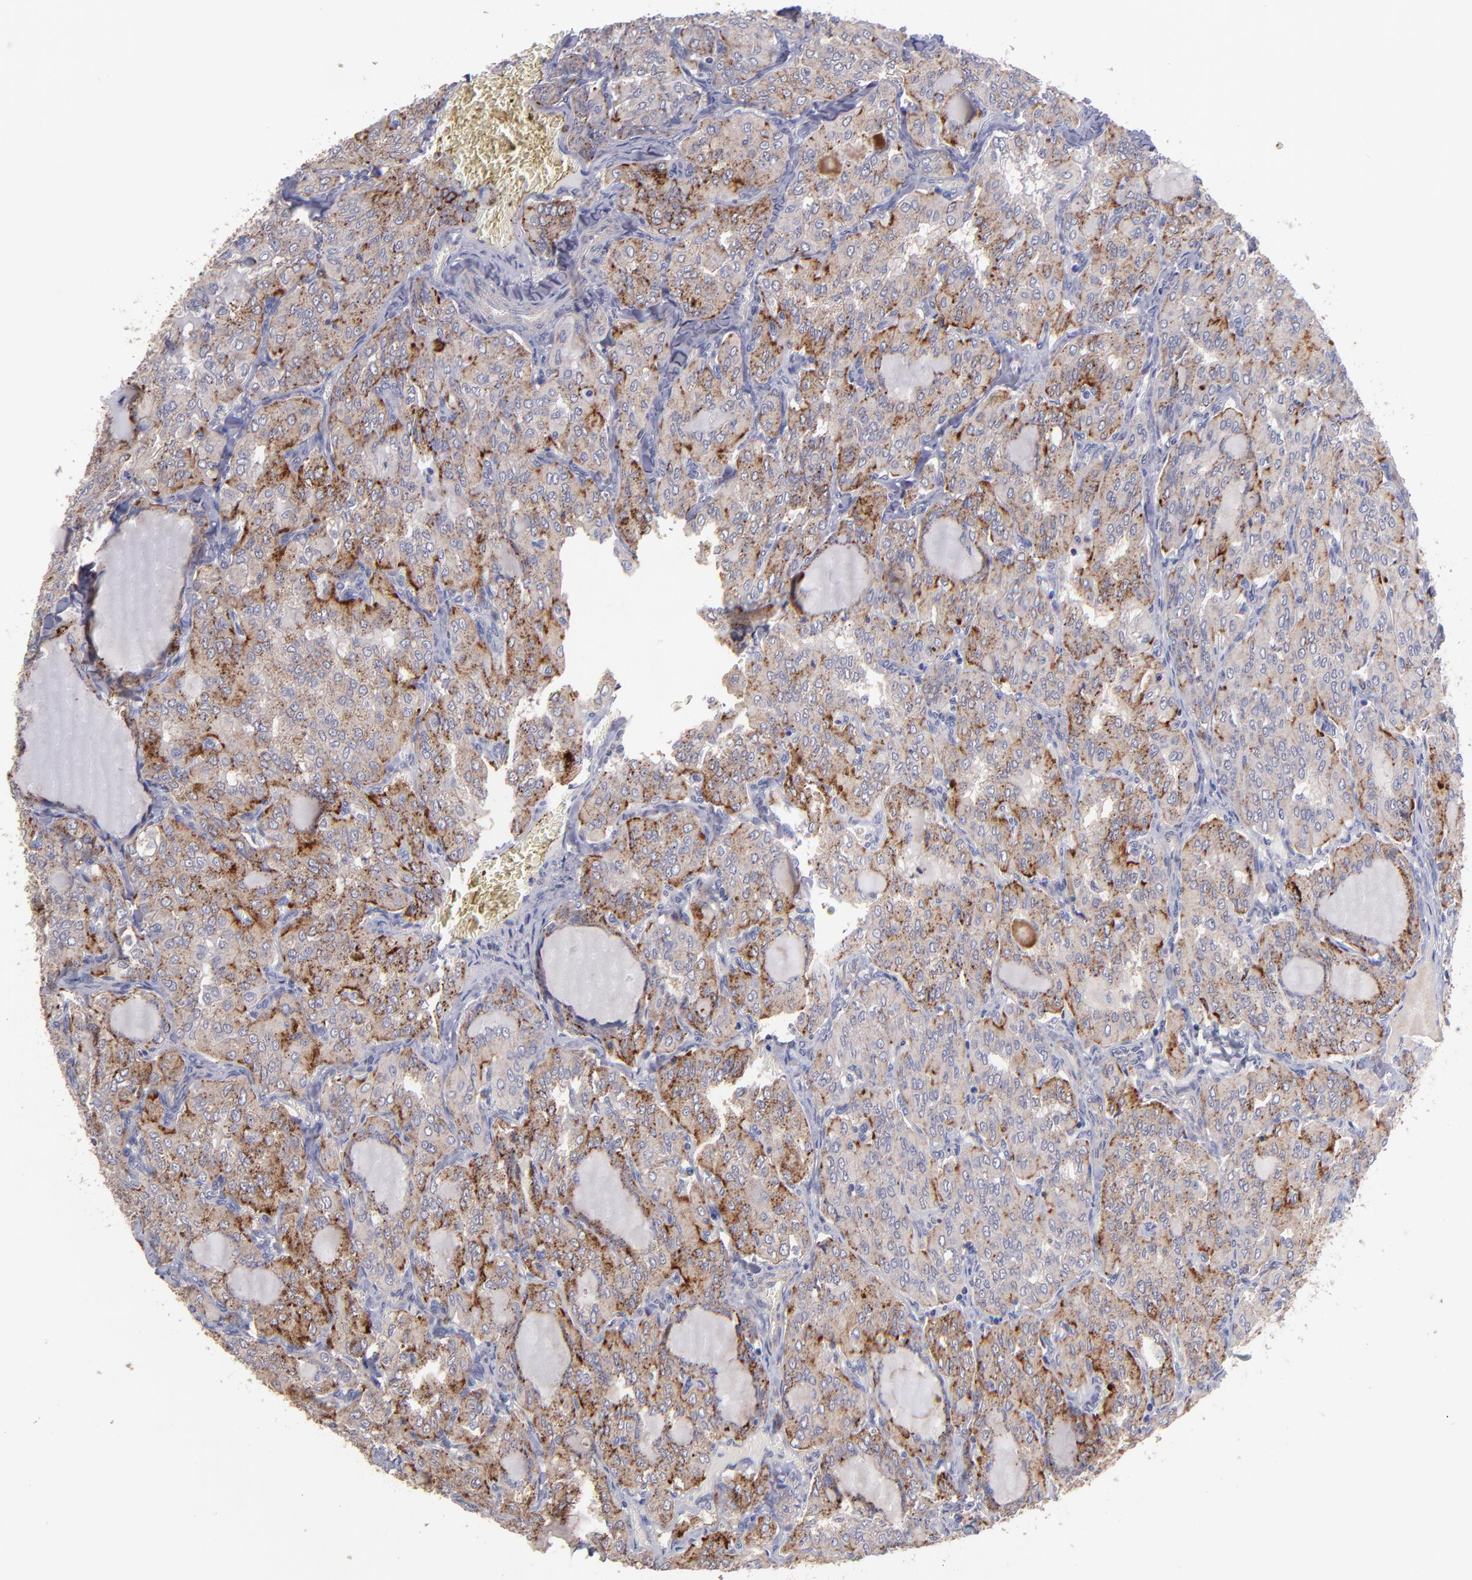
{"staining": {"intensity": "strong", "quantity": "25%-75%", "location": "cytoplasmic/membranous"}, "tissue": "thyroid cancer", "cell_type": "Tumor cells", "image_type": "cancer", "snomed": [{"axis": "morphology", "description": "Papillary adenocarcinoma, NOS"}, {"axis": "topography", "description": "Thyroid gland"}], "caption": "IHC photomicrograph of neoplastic tissue: papillary adenocarcinoma (thyroid) stained using immunohistochemistry (IHC) exhibits high levels of strong protein expression localized specifically in the cytoplasmic/membranous of tumor cells, appearing as a cytoplasmic/membranous brown color.", "gene": "MAGEE1", "patient": {"sex": "male", "age": 20}}